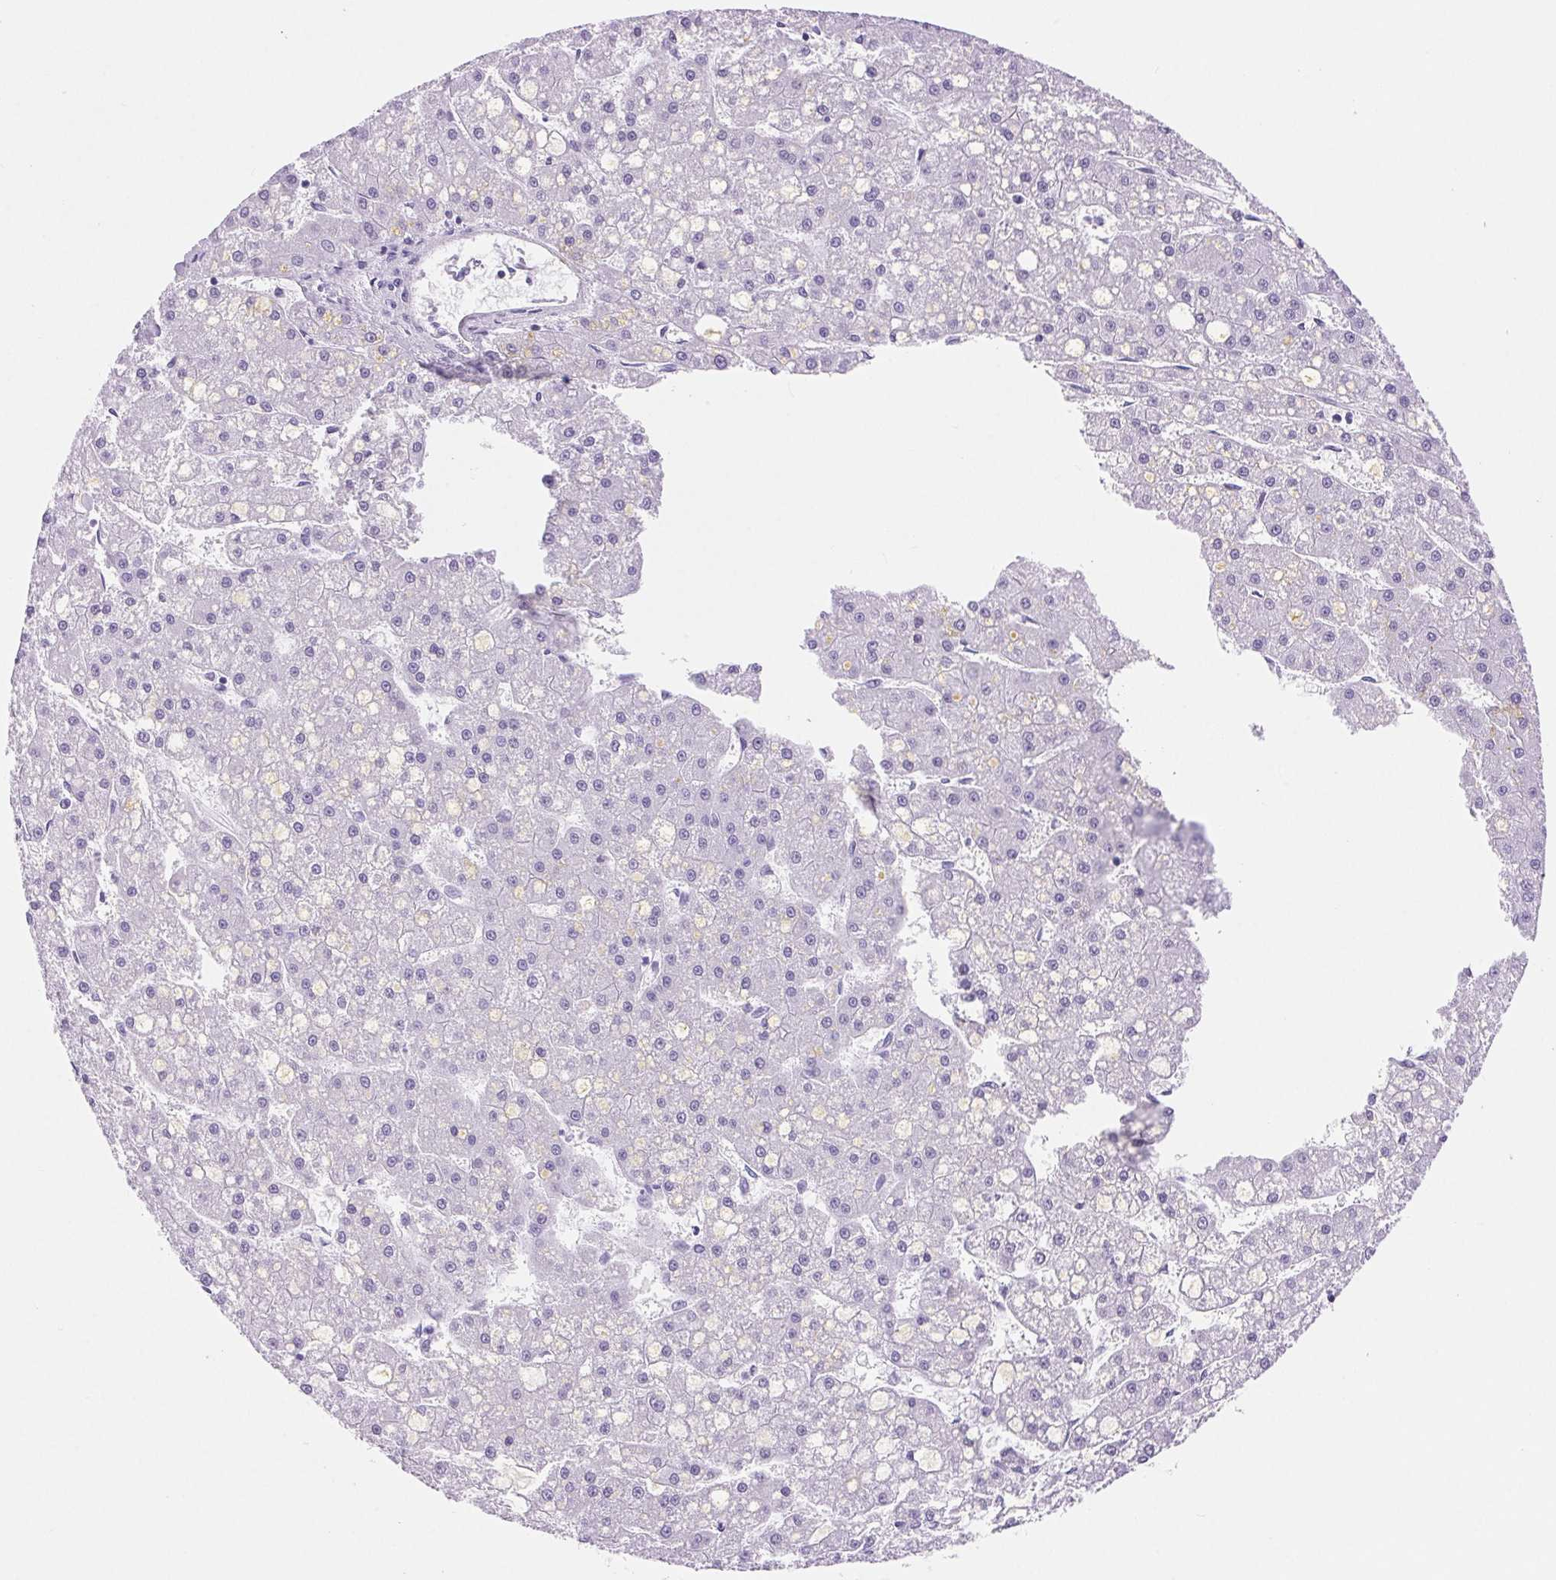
{"staining": {"intensity": "negative", "quantity": "none", "location": "none"}, "tissue": "liver cancer", "cell_type": "Tumor cells", "image_type": "cancer", "snomed": [{"axis": "morphology", "description": "Carcinoma, Hepatocellular, NOS"}, {"axis": "topography", "description": "Liver"}], "caption": "A histopathology image of human hepatocellular carcinoma (liver) is negative for staining in tumor cells. (DAB IHC with hematoxylin counter stain).", "gene": "SERPINB3", "patient": {"sex": "male", "age": 67}}